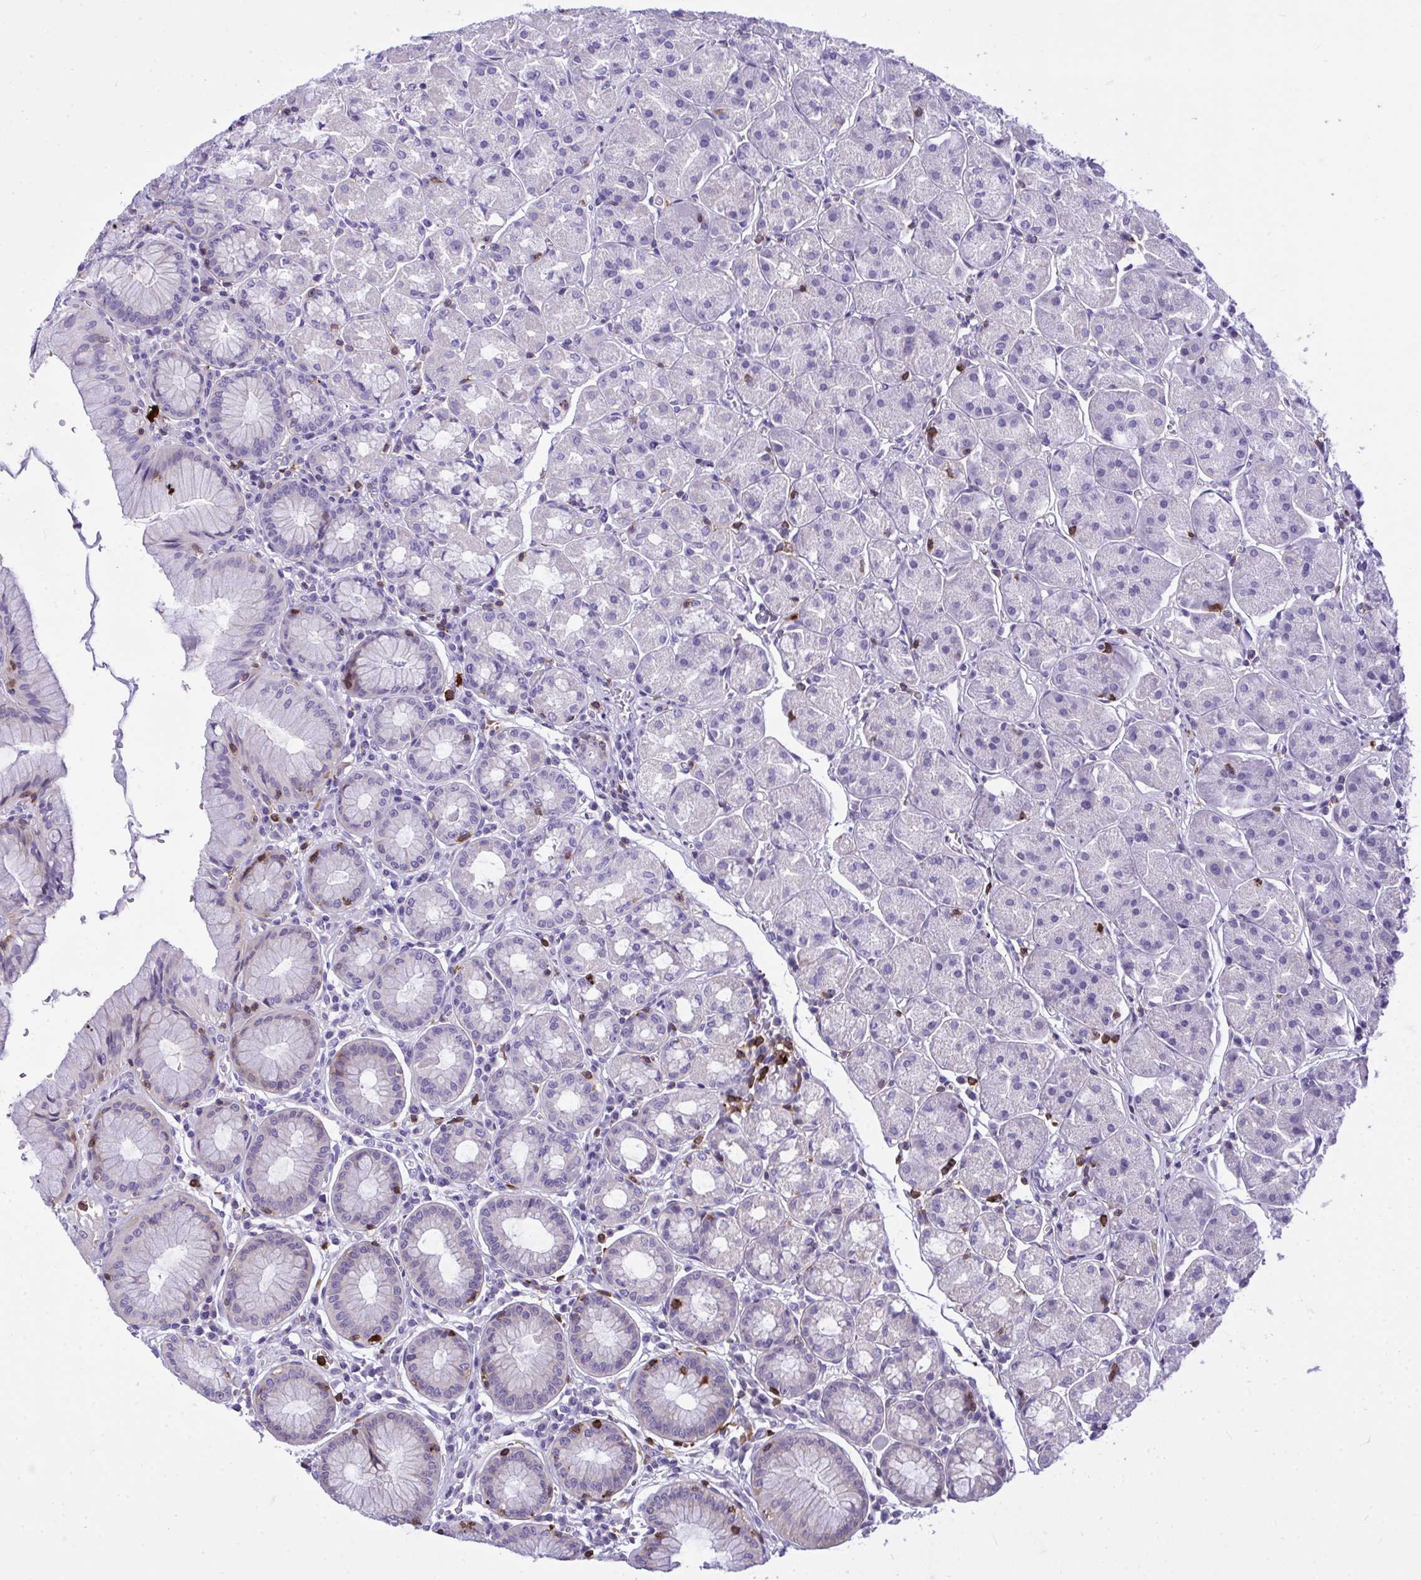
{"staining": {"intensity": "negative", "quantity": "none", "location": "none"}, "tissue": "stomach", "cell_type": "Glandular cells", "image_type": "normal", "snomed": [{"axis": "morphology", "description": "Normal tissue, NOS"}, {"axis": "topography", "description": "Stomach"}], "caption": "IHC photomicrograph of unremarkable human stomach stained for a protein (brown), which exhibits no positivity in glandular cells. (DAB (3,3'-diaminobenzidine) immunohistochemistry (IHC), high magnification).", "gene": "AP5M1", "patient": {"sex": "male", "age": 55}}